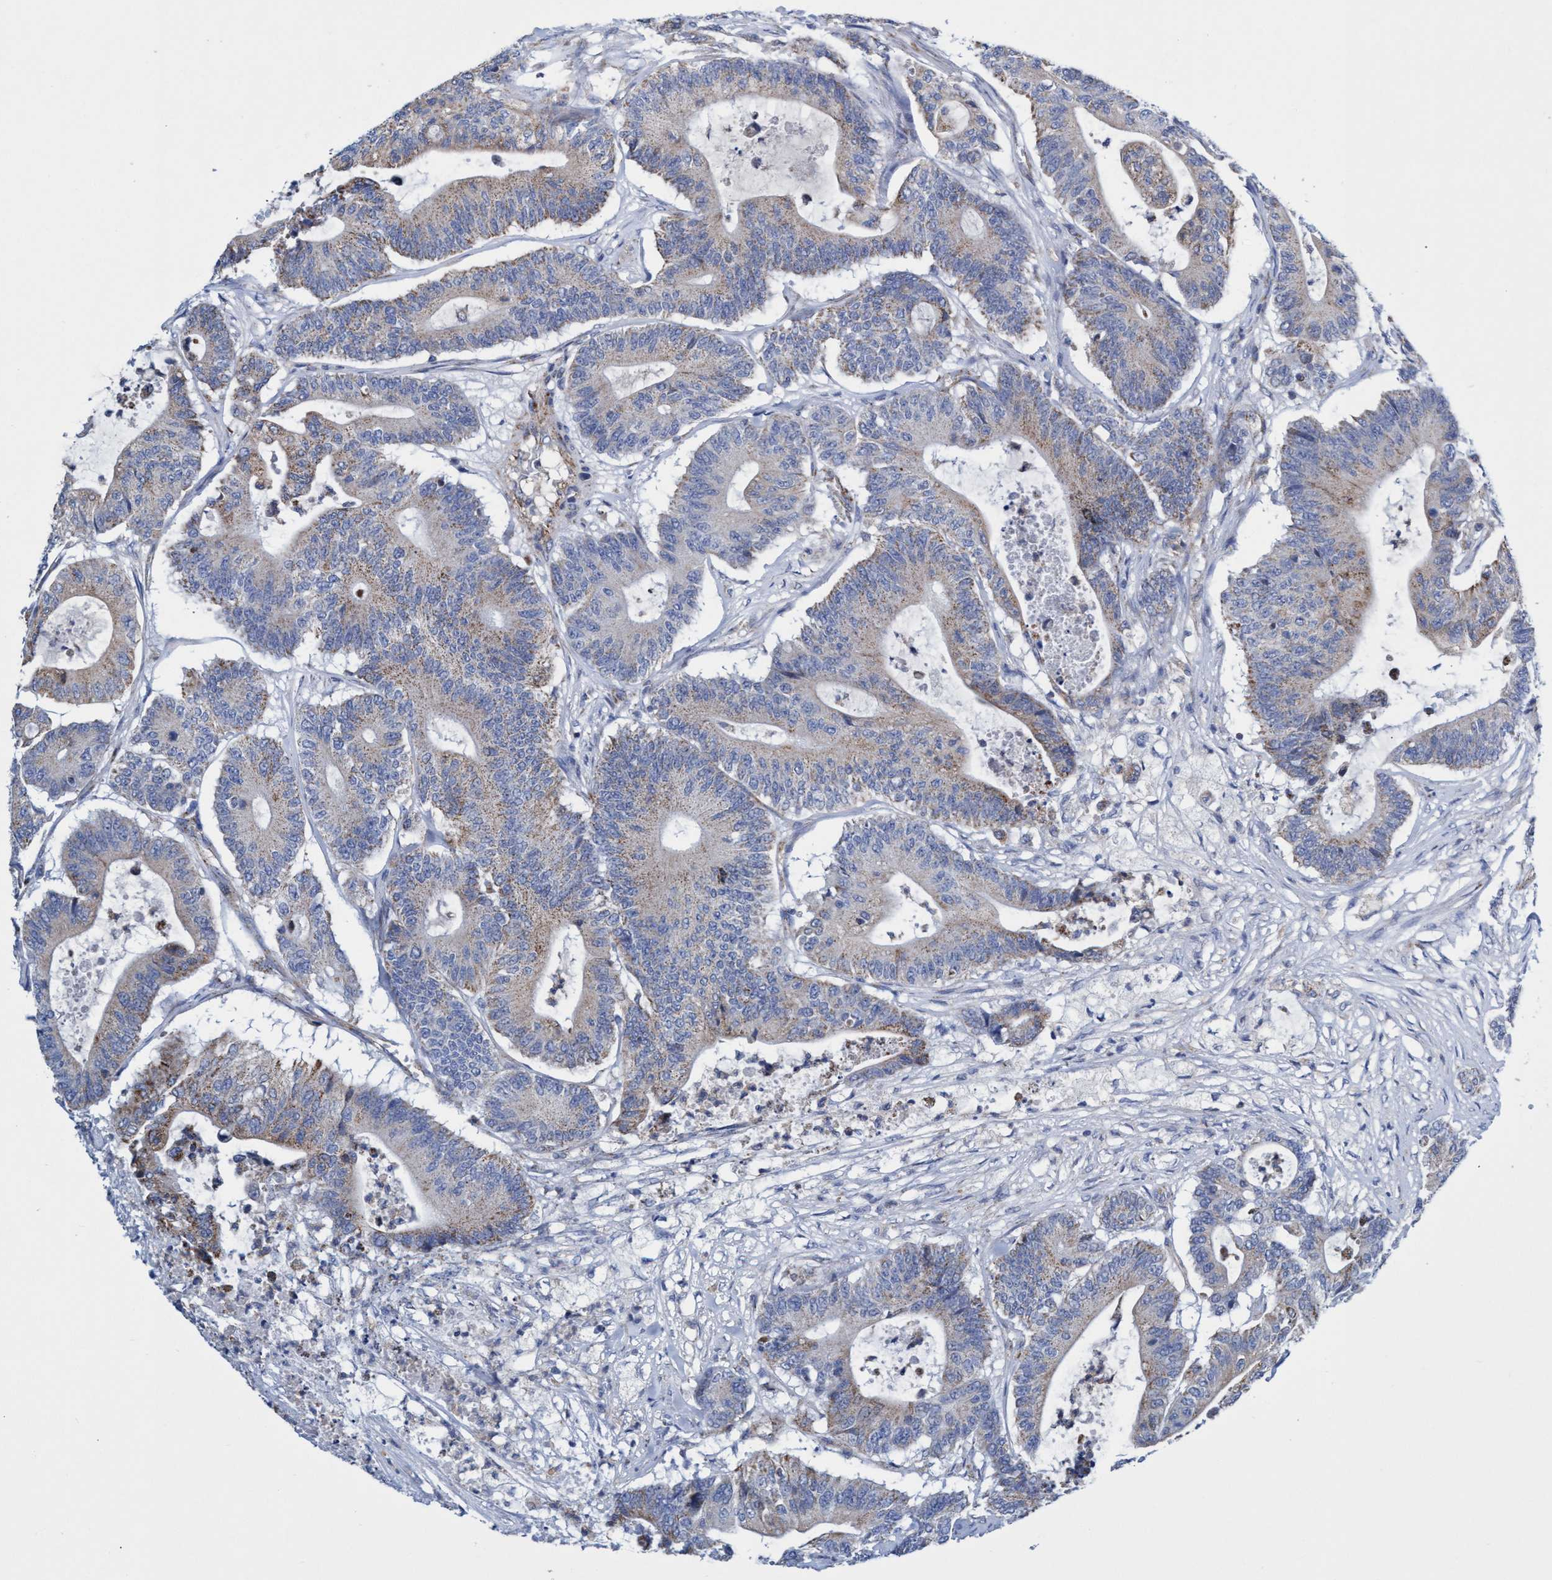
{"staining": {"intensity": "weak", "quantity": ">75%", "location": "cytoplasmic/membranous"}, "tissue": "colorectal cancer", "cell_type": "Tumor cells", "image_type": "cancer", "snomed": [{"axis": "morphology", "description": "Adenocarcinoma, NOS"}, {"axis": "topography", "description": "Colon"}], "caption": "Colorectal cancer stained with DAB IHC reveals low levels of weak cytoplasmic/membranous positivity in approximately >75% of tumor cells. (Stains: DAB in brown, nuclei in blue, Microscopy: brightfield microscopy at high magnification).", "gene": "ZNF750", "patient": {"sex": "female", "age": 84}}